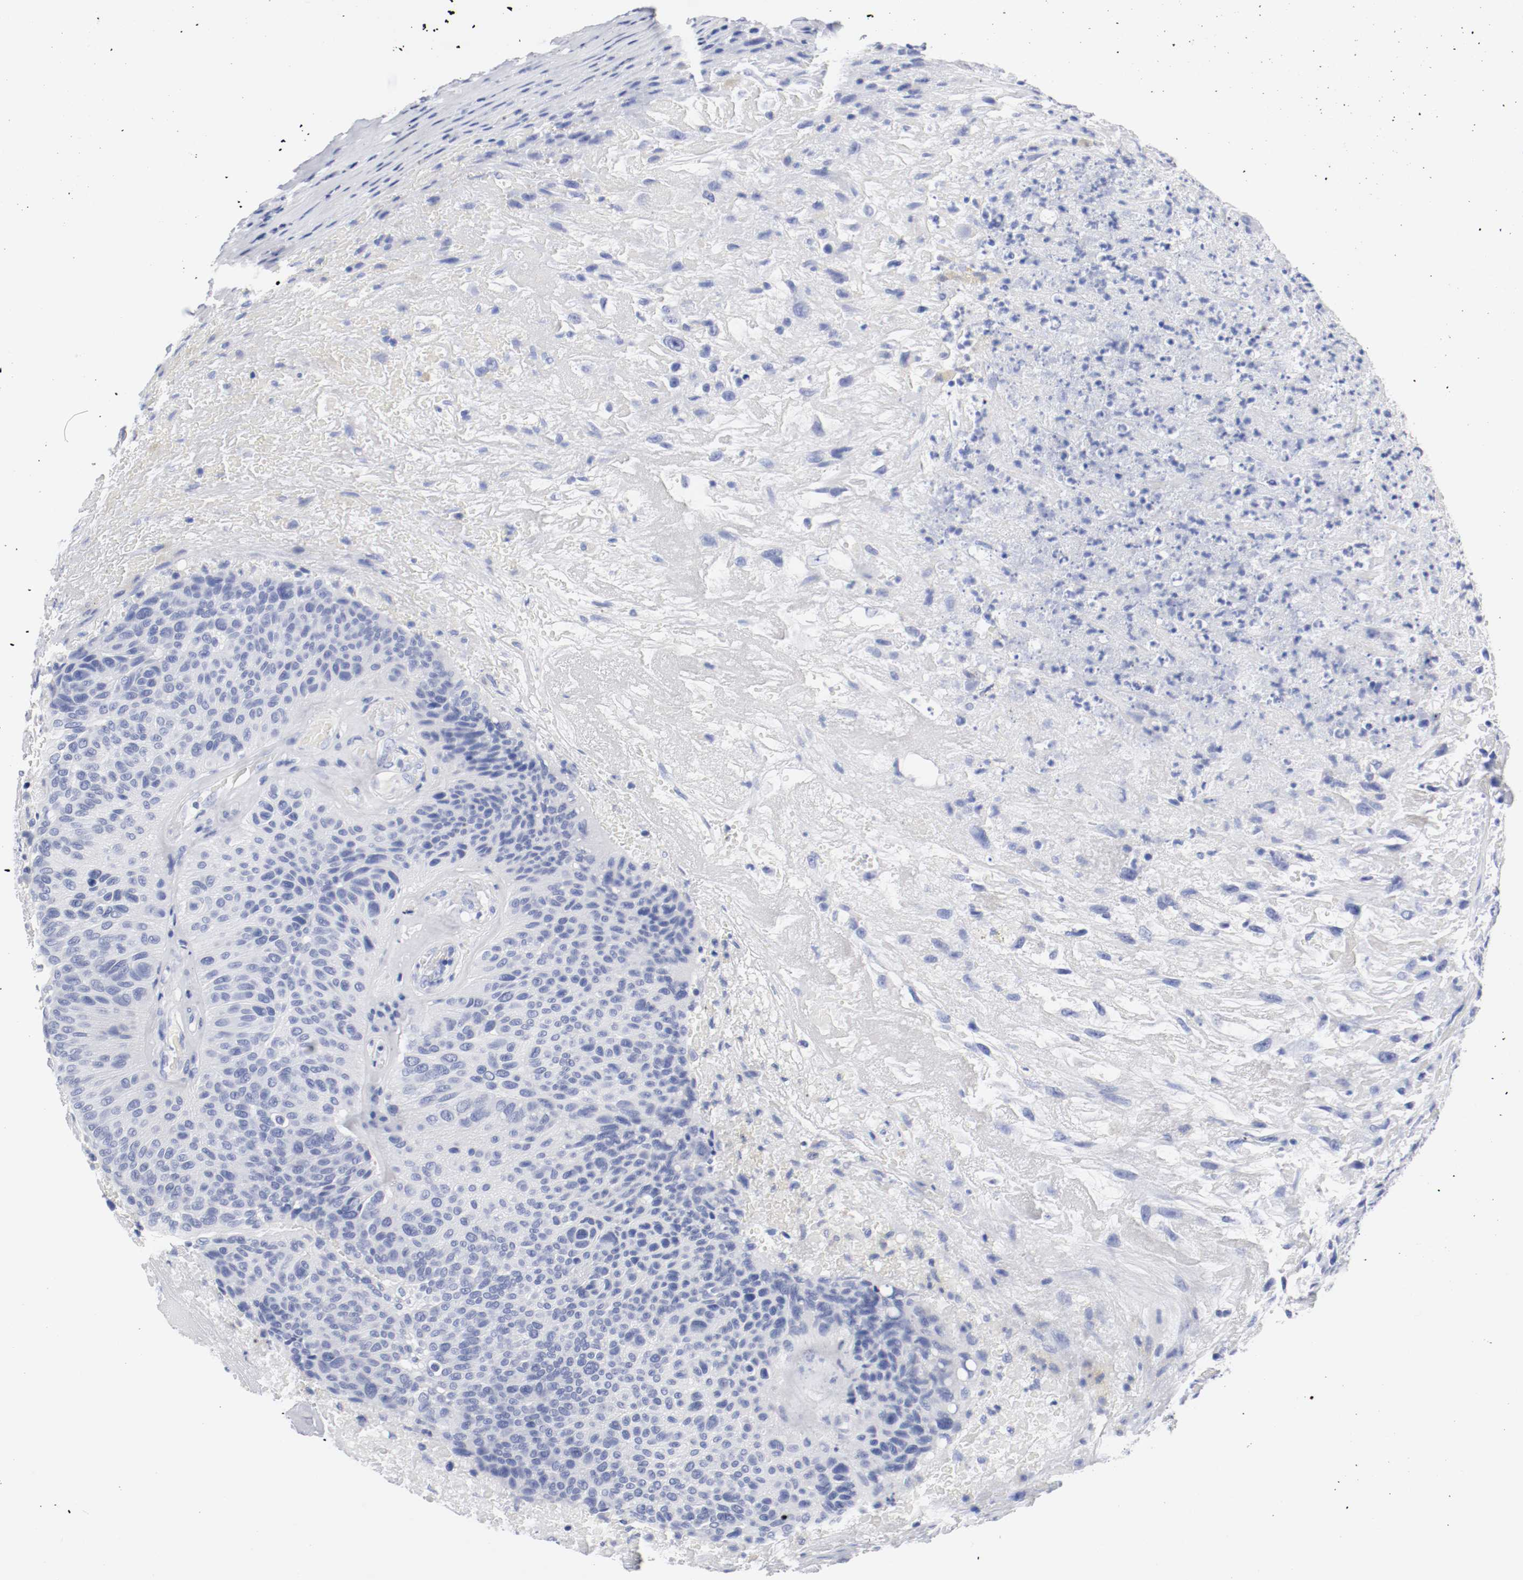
{"staining": {"intensity": "negative", "quantity": "none", "location": "none"}, "tissue": "urothelial cancer", "cell_type": "Tumor cells", "image_type": "cancer", "snomed": [{"axis": "morphology", "description": "Urothelial carcinoma, High grade"}, {"axis": "topography", "description": "Urinary bladder"}], "caption": "High magnification brightfield microscopy of high-grade urothelial carcinoma stained with DAB (3,3'-diaminobenzidine) (brown) and counterstained with hematoxylin (blue): tumor cells show no significant positivity. (Stains: DAB IHC with hematoxylin counter stain, Microscopy: brightfield microscopy at high magnification).", "gene": "GAD1", "patient": {"sex": "male", "age": 66}}